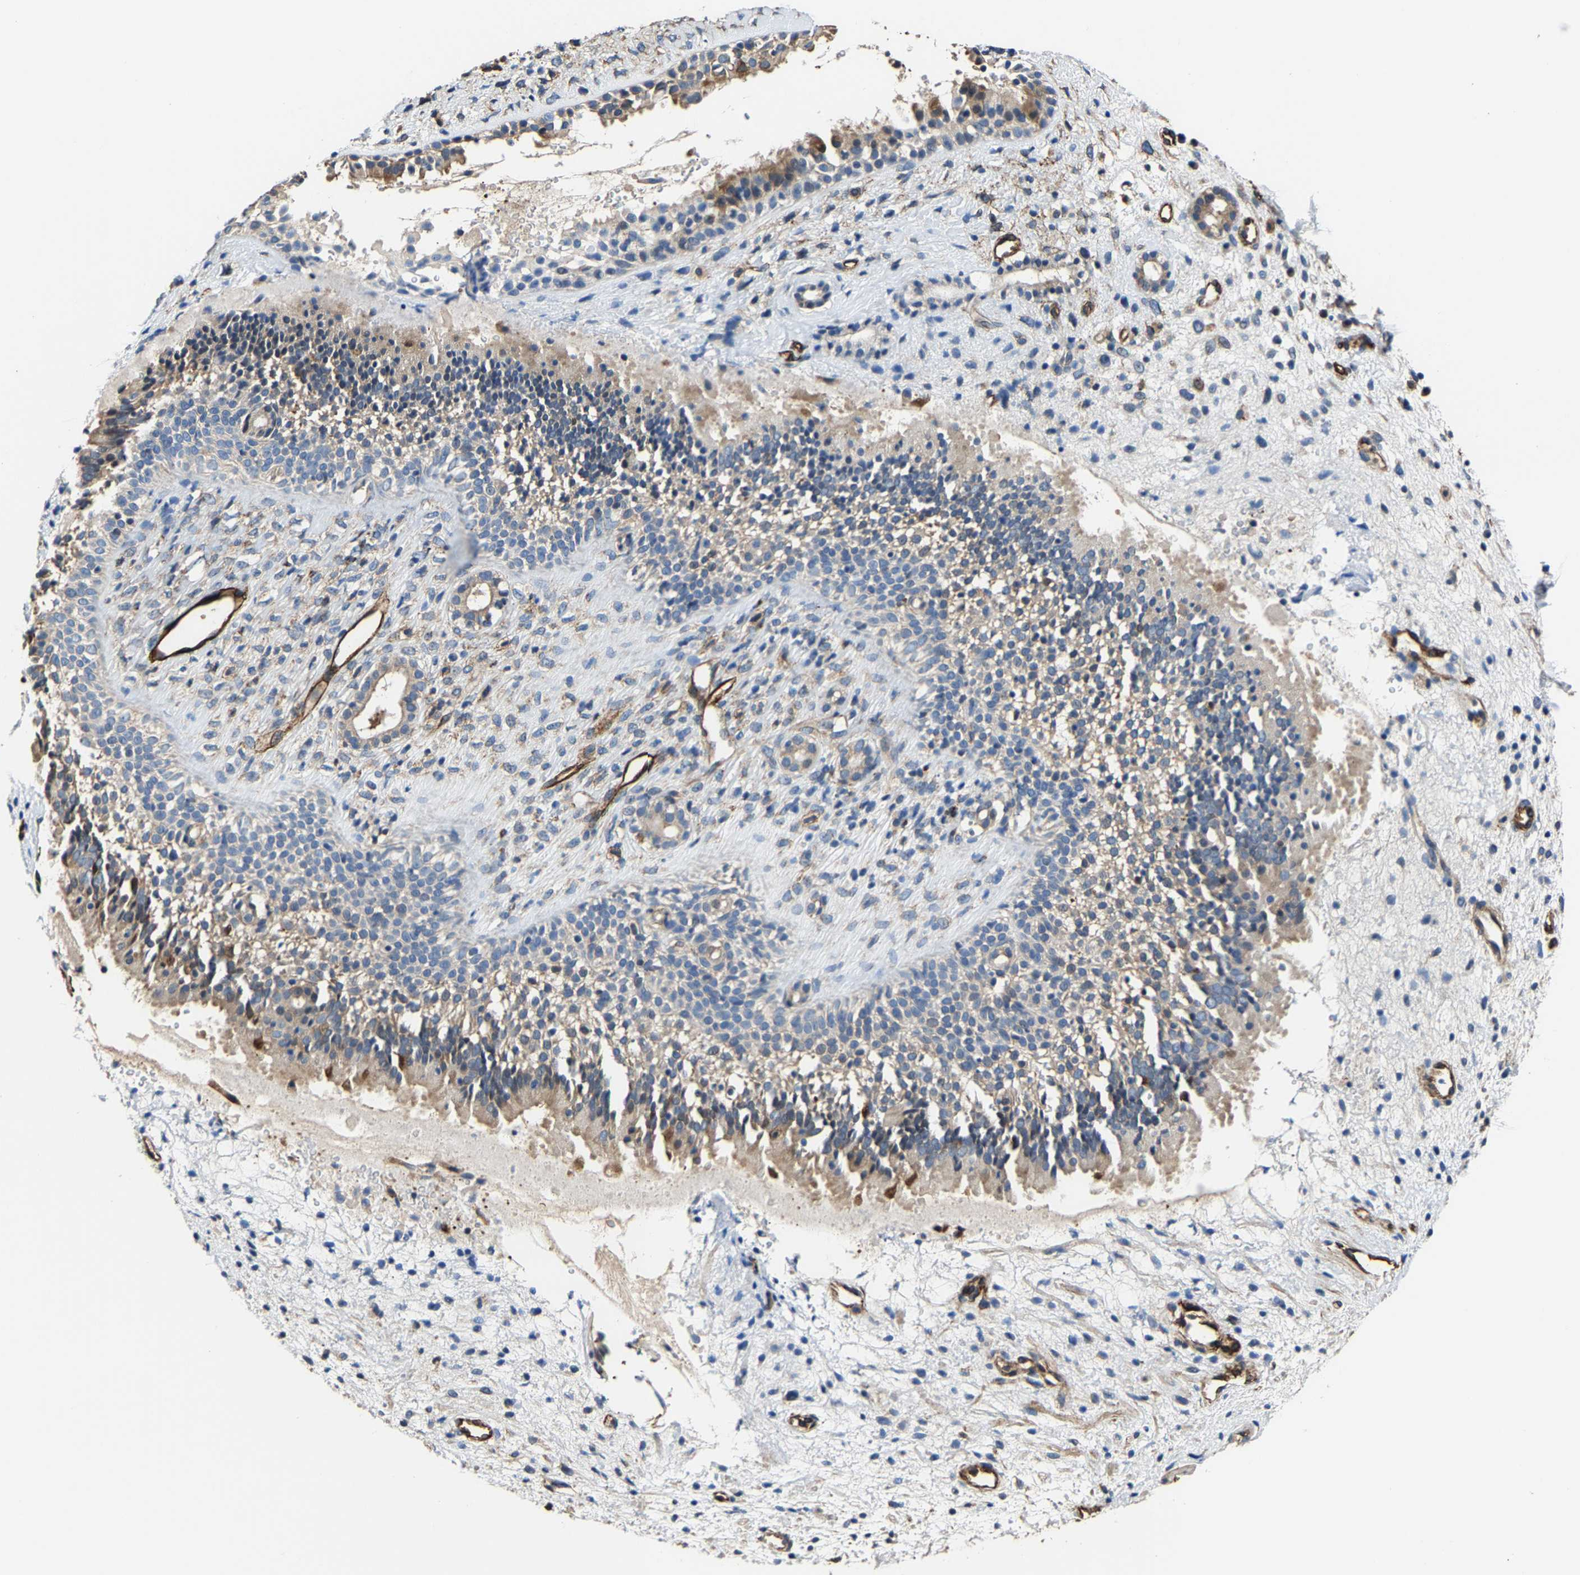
{"staining": {"intensity": "moderate", "quantity": "25%-75%", "location": "cytoplasmic/membranous"}, "tissue": "nasopharynx", "cell_type": "Respiratory epithelial cells", "image_type": "normal", "snomed": [{"axis": "morphology", "description": "Normal tissue, NOS"}, {"axis": "topography", "description": "Nasopharynx"}], "caption": "Immunohistochemistry of unremarkable human nasopharynx shows medium levels of moderate cytoplasmic/membranous positivity in approximately 25%-75% of respiratory epithelial cells.", "gene": "GFRA3", "patient": {"sex": "male", "age": 22}}